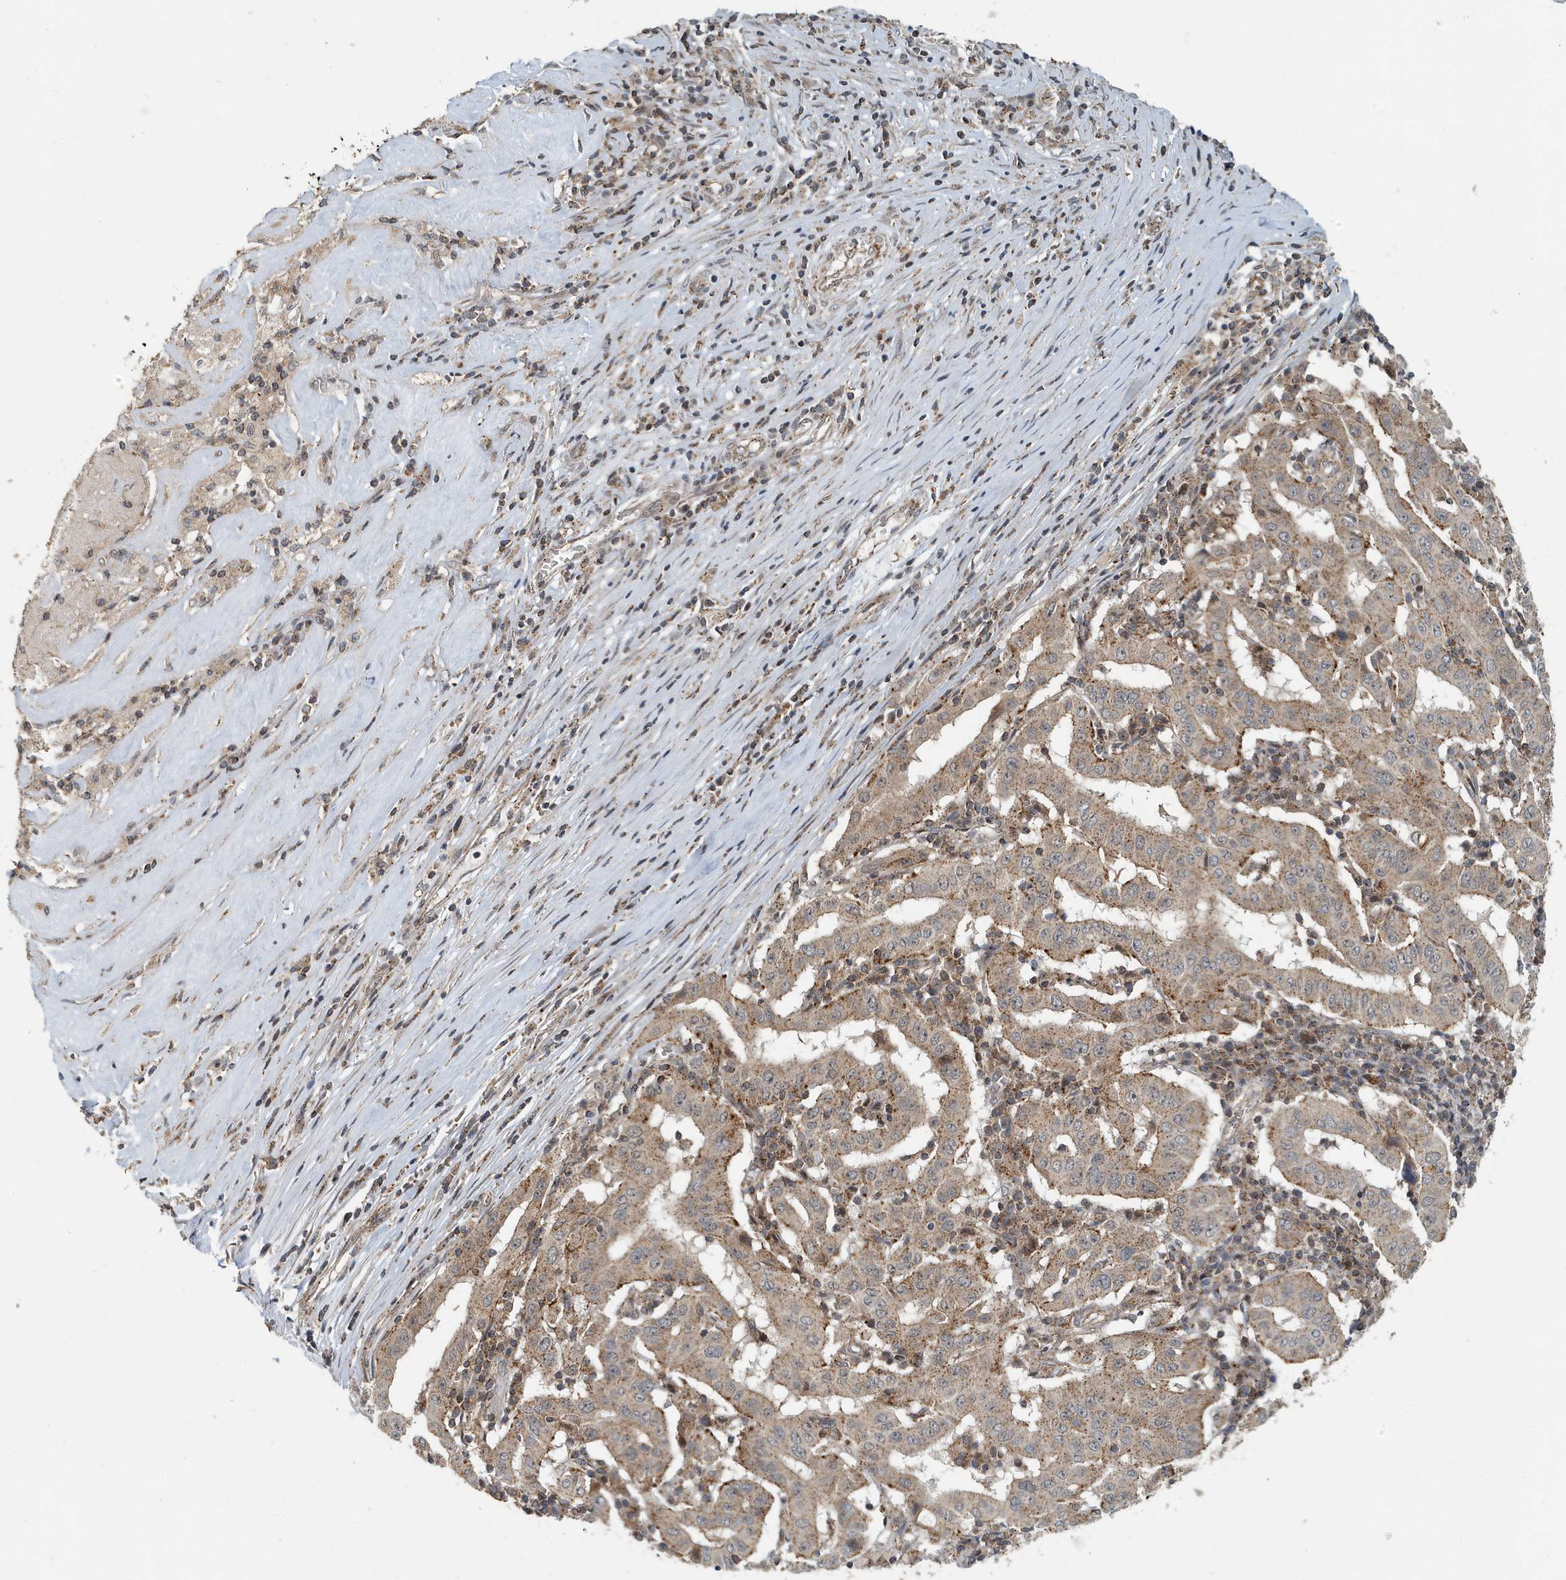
{"staining": {"intensity": "moderate", "quantity": ">75%", "location": "cytoplasmic/membranous"}, "tissue": "pancreatic cancer", "cell_type": "Tumor cells", "image_type": "cancer", "snomed": [{"axis": "morphology", "description": "Adenocarcinoma, NOS"}, {"axis": "topography", "description": "Pancreas"}], "caption": "DAB immunohistochemical staining of adenocarcinoma (pancreatic) reveals moderate cytoplasmic/membranous protein staining in about >75% of tumor cells.", "gene": "KIF15", "patient": {"sex": "male", "age": 63}}